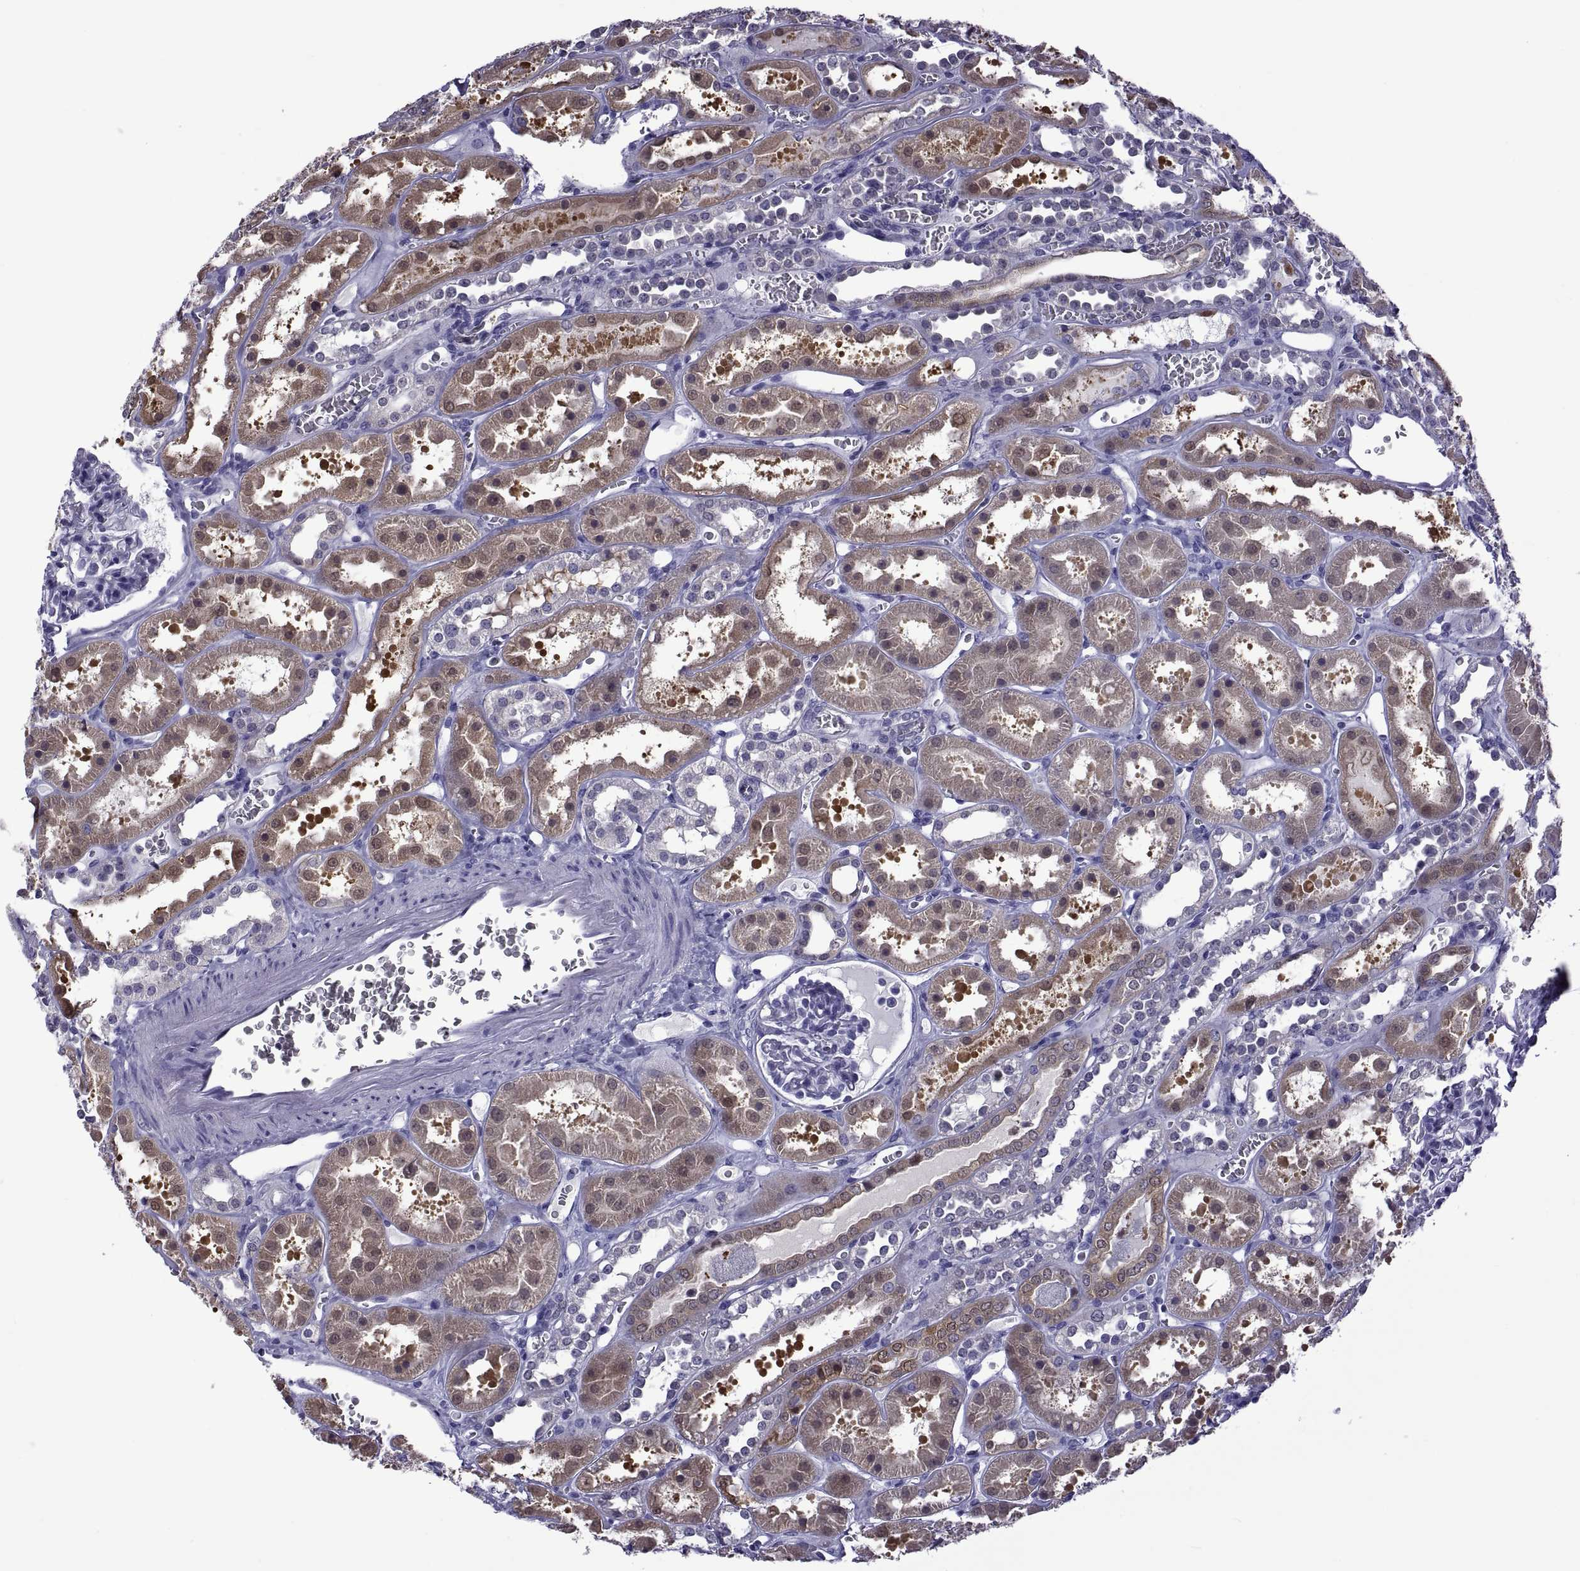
{"staining": {"intensity": "negative", "quantity": "none", "location": "none"}, "tissue": "kidney", "cell_type": "Cells in glomeruli", "image_type": "normal", "snomed": [{"axis": "morphology", "description": "Normal tissue, NOS"}, {"axis": "topography", "description": "Kidney"}], "caption": "Immunohistochemistry histopathology image of benign kidney stained for a protein (brown), which demonstrates no expression in cells in glomeruli. (Brightfield microscopy of DAB immunohistochemistry (IHC) at high magnification).", "gene": "LCN9", "patient": {"sex": "female", "age": 41}}